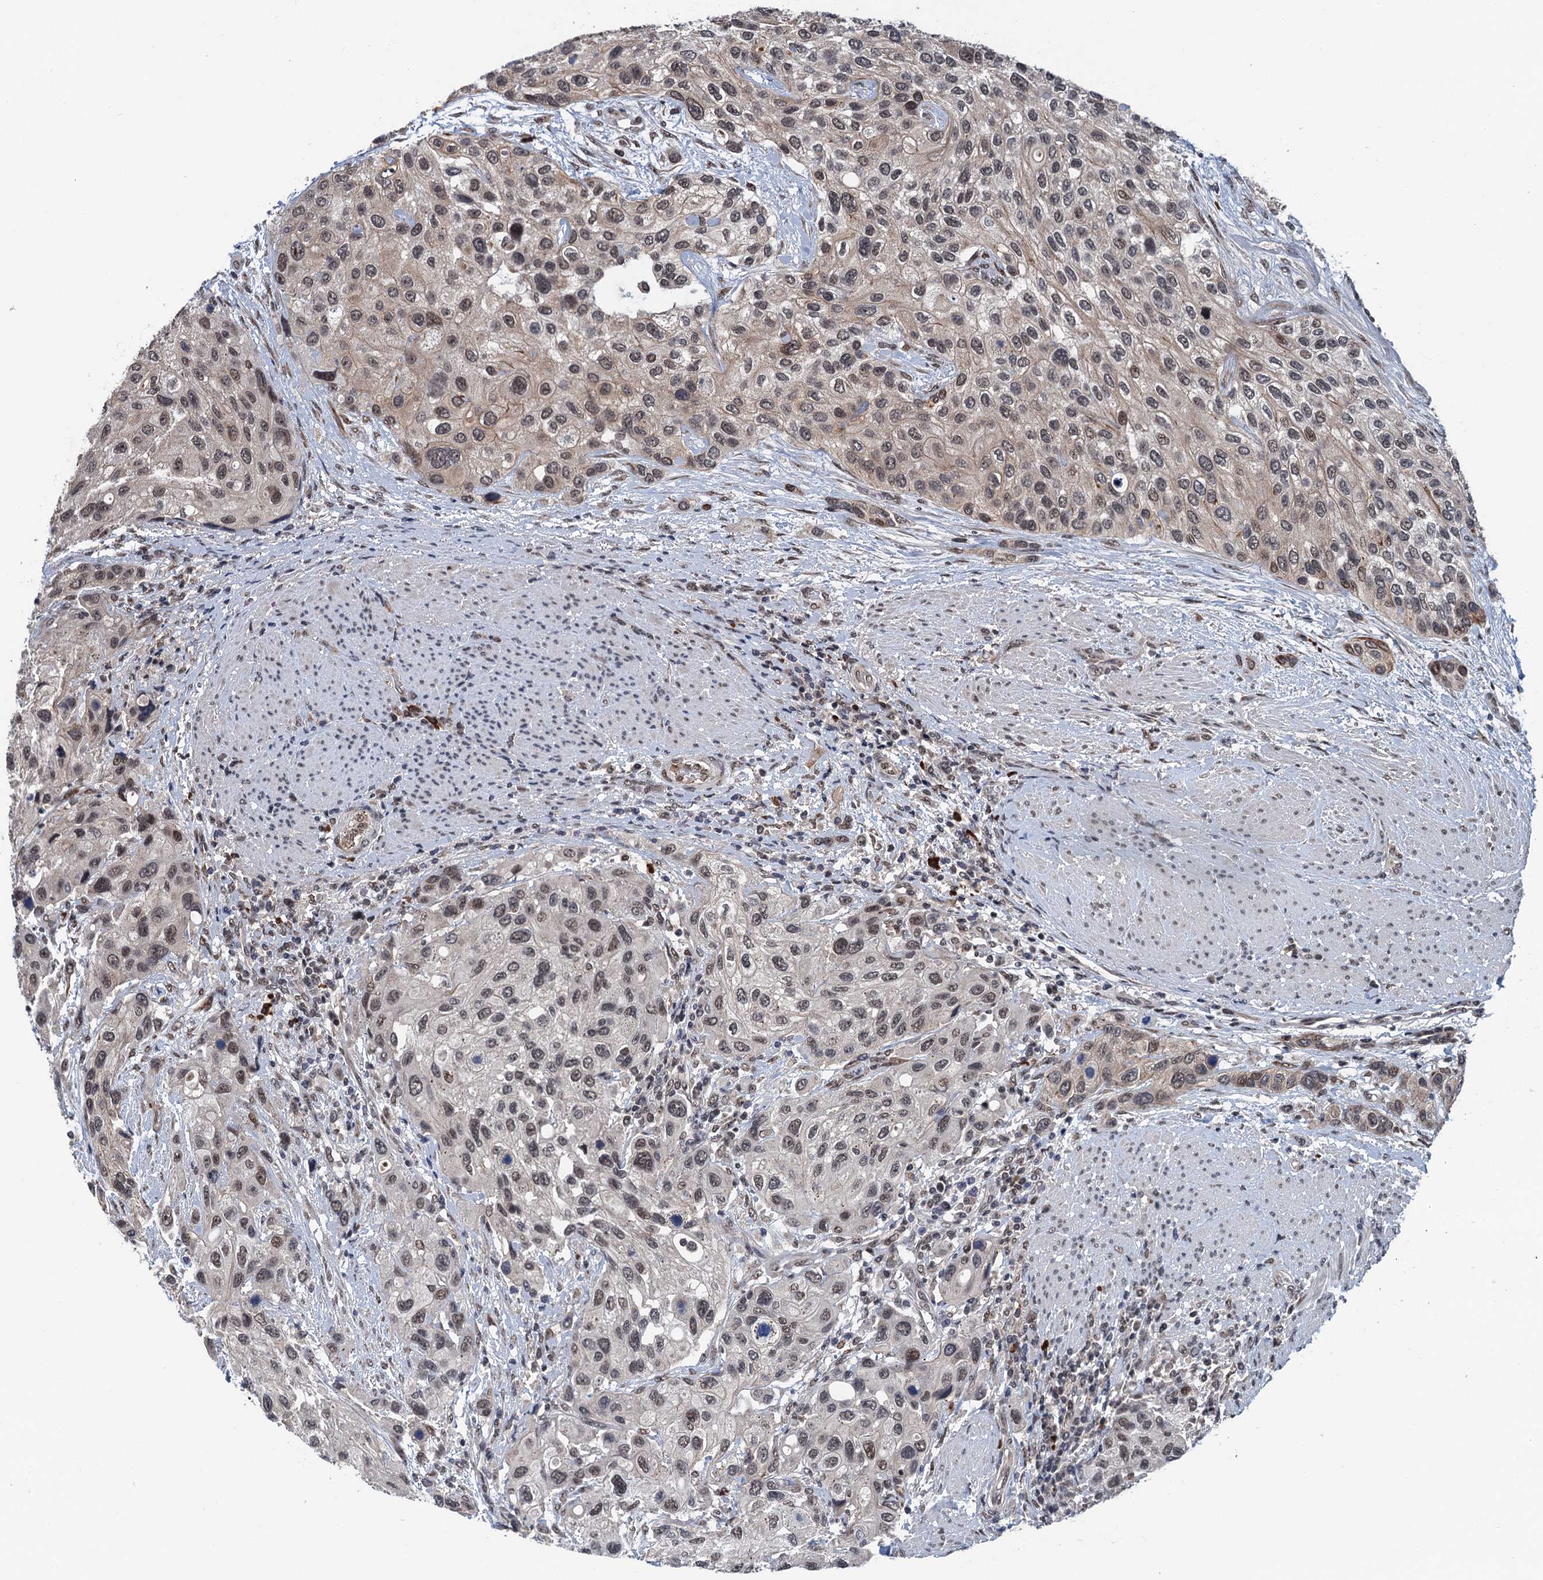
{"staining": {"intensity": "moderate", "quantity": "<25%", "location": "nuclear"}, "tissue": "urothelial cancer", "cell_type": "Tumor cells", "image_type": "cancer", "snomed": [{"axis": "morphology", "description": "Normal tissue, NOS"}, {"axis": "morphology", "description": "Urothelial carcinoma, High grade"}, {"axis": "topography", "description": "Vascular tissue"}, {"axis": "topography", "description": "Urinary bladder"}], "caption": "Urothelial carcinoma (high-grade) stained with a protein marker displays moderate staining in tumor cells.", "gene": "RASSF4", "patient": {"sex": "female", "age": 56}}